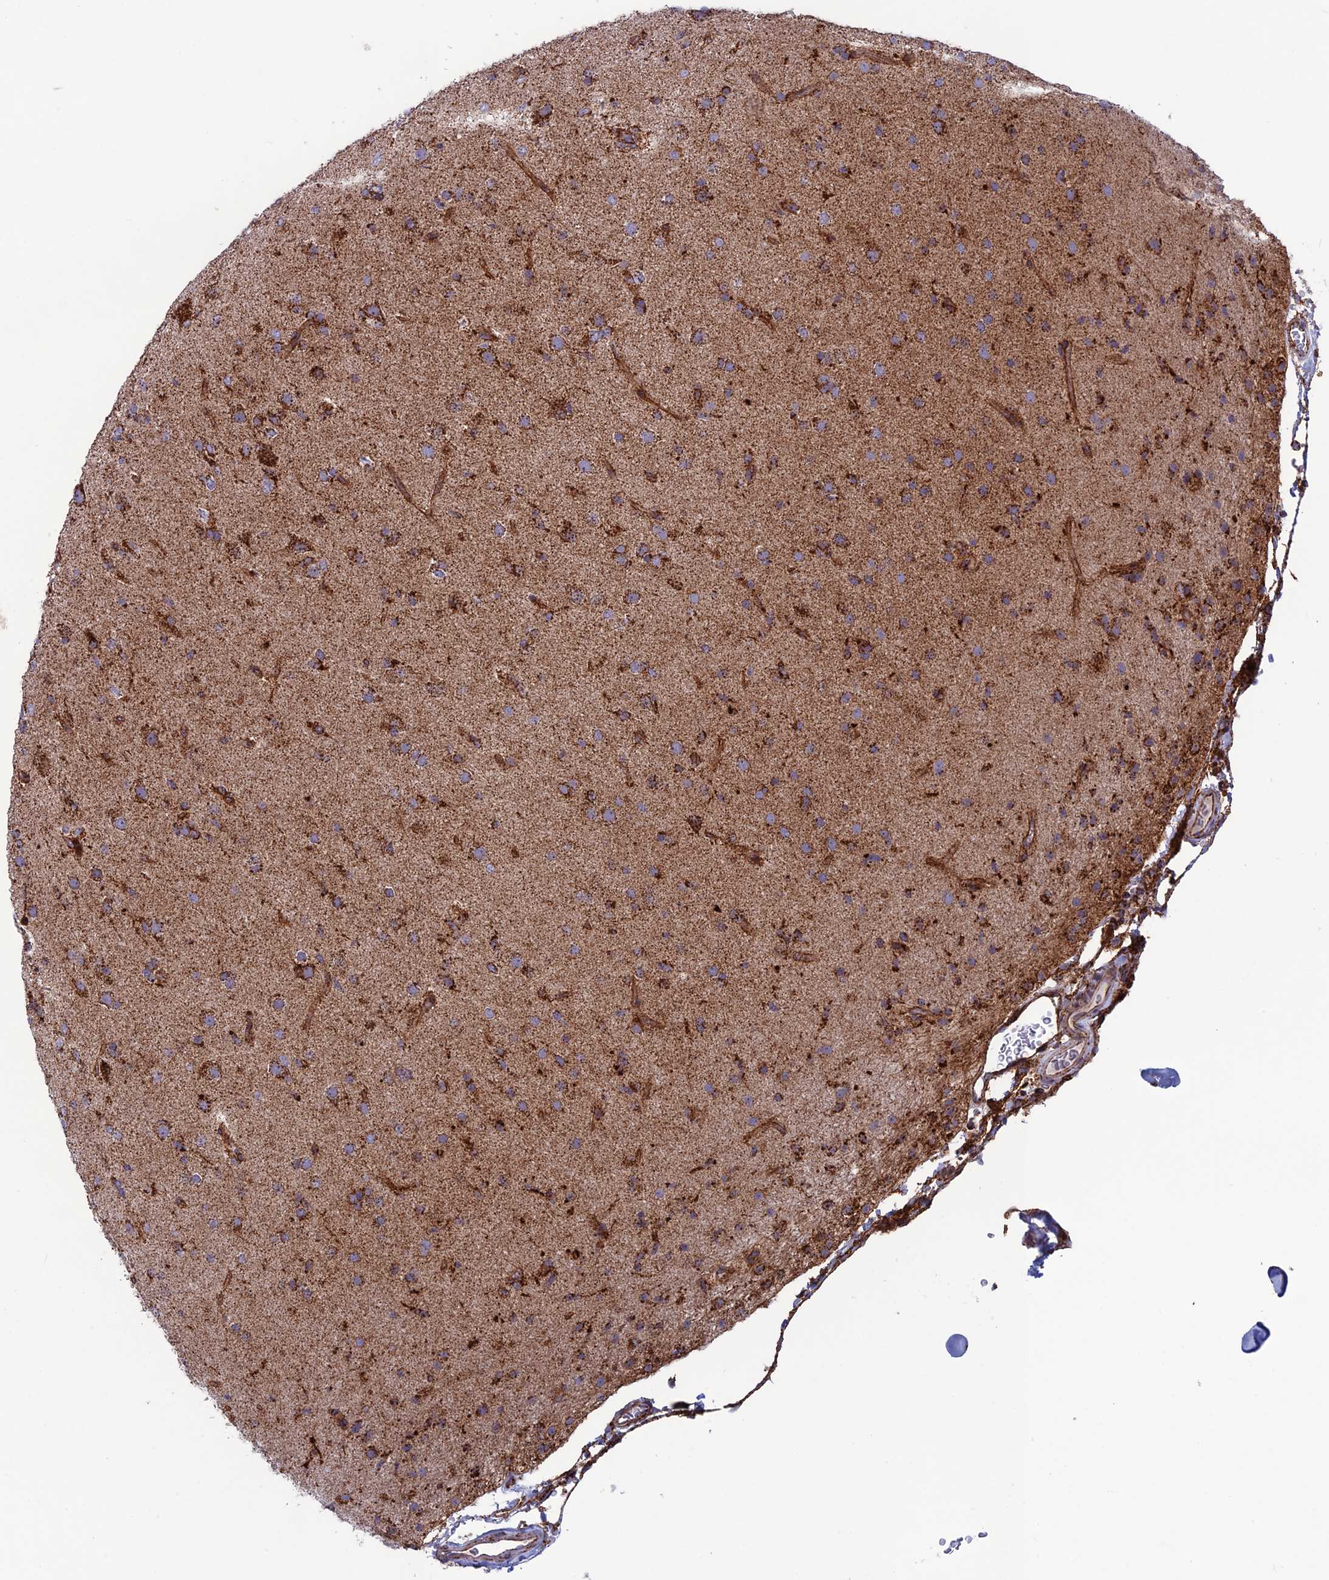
{"staining": {"intensity": "moderate", "quantity": ">75%", "location": "cytoplasmic/membranous"}, "tissue": "glioma", "cell_type": "Tumor cells", "image_type": "cancer", "snomed": [{"axis": "morphology", "description": "Glioma, malignant, Low grade"}, {"axis": "topography", "description": "Brain"}], "caption": "DAB immunohistochemical staining of malignant glioma (low-grade) demonstrates moderate cytoplasmic/membranous protein staining in about >75% of tumor cells.", "gene": "MRPS18B", "patient": {"sex": "male", "age": 65}}